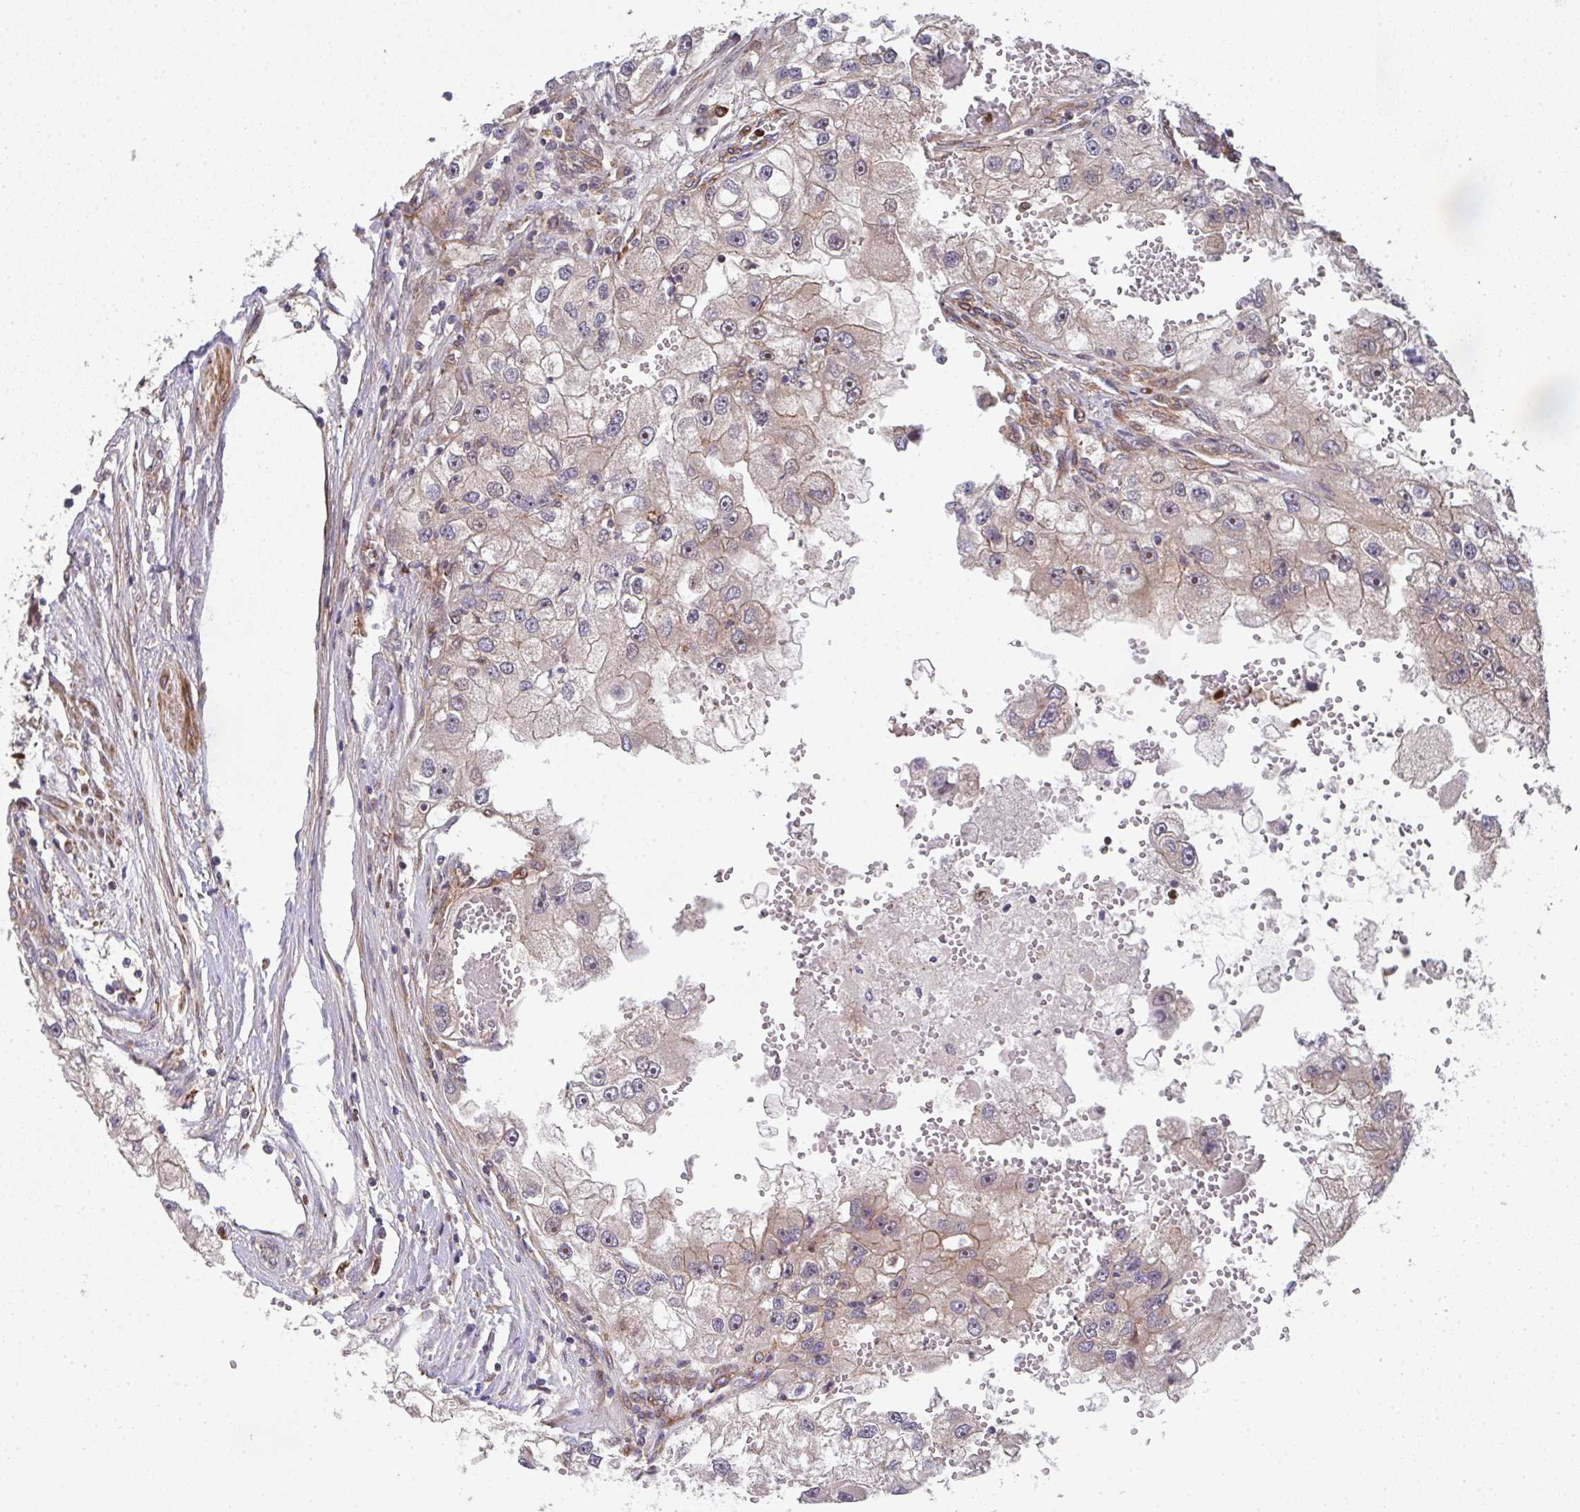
{"staining": {"intensity": "weak", "quantity": "25%-75%", "location": "cytoplasmic/membranous"}, "tissue": "renal cancer", "cell_type": "Tumor cells", "image_type": "cancer", "snomed": [{"axis": "morphology", "description": "Adenocarcinoma, NOS"}, {"axis": "topography", "description": "Kidney"}], "caption": "DAB (3,3'-diaminobenzidine) immunohistochemical staining of adenocarcinoma (renal) demonstrates weak cytoplasmic/membranous protein staining in about 25%-75% of tumor cells.", "gene": "SIMC1", "patient": {"sex": "male", "age": 63}}